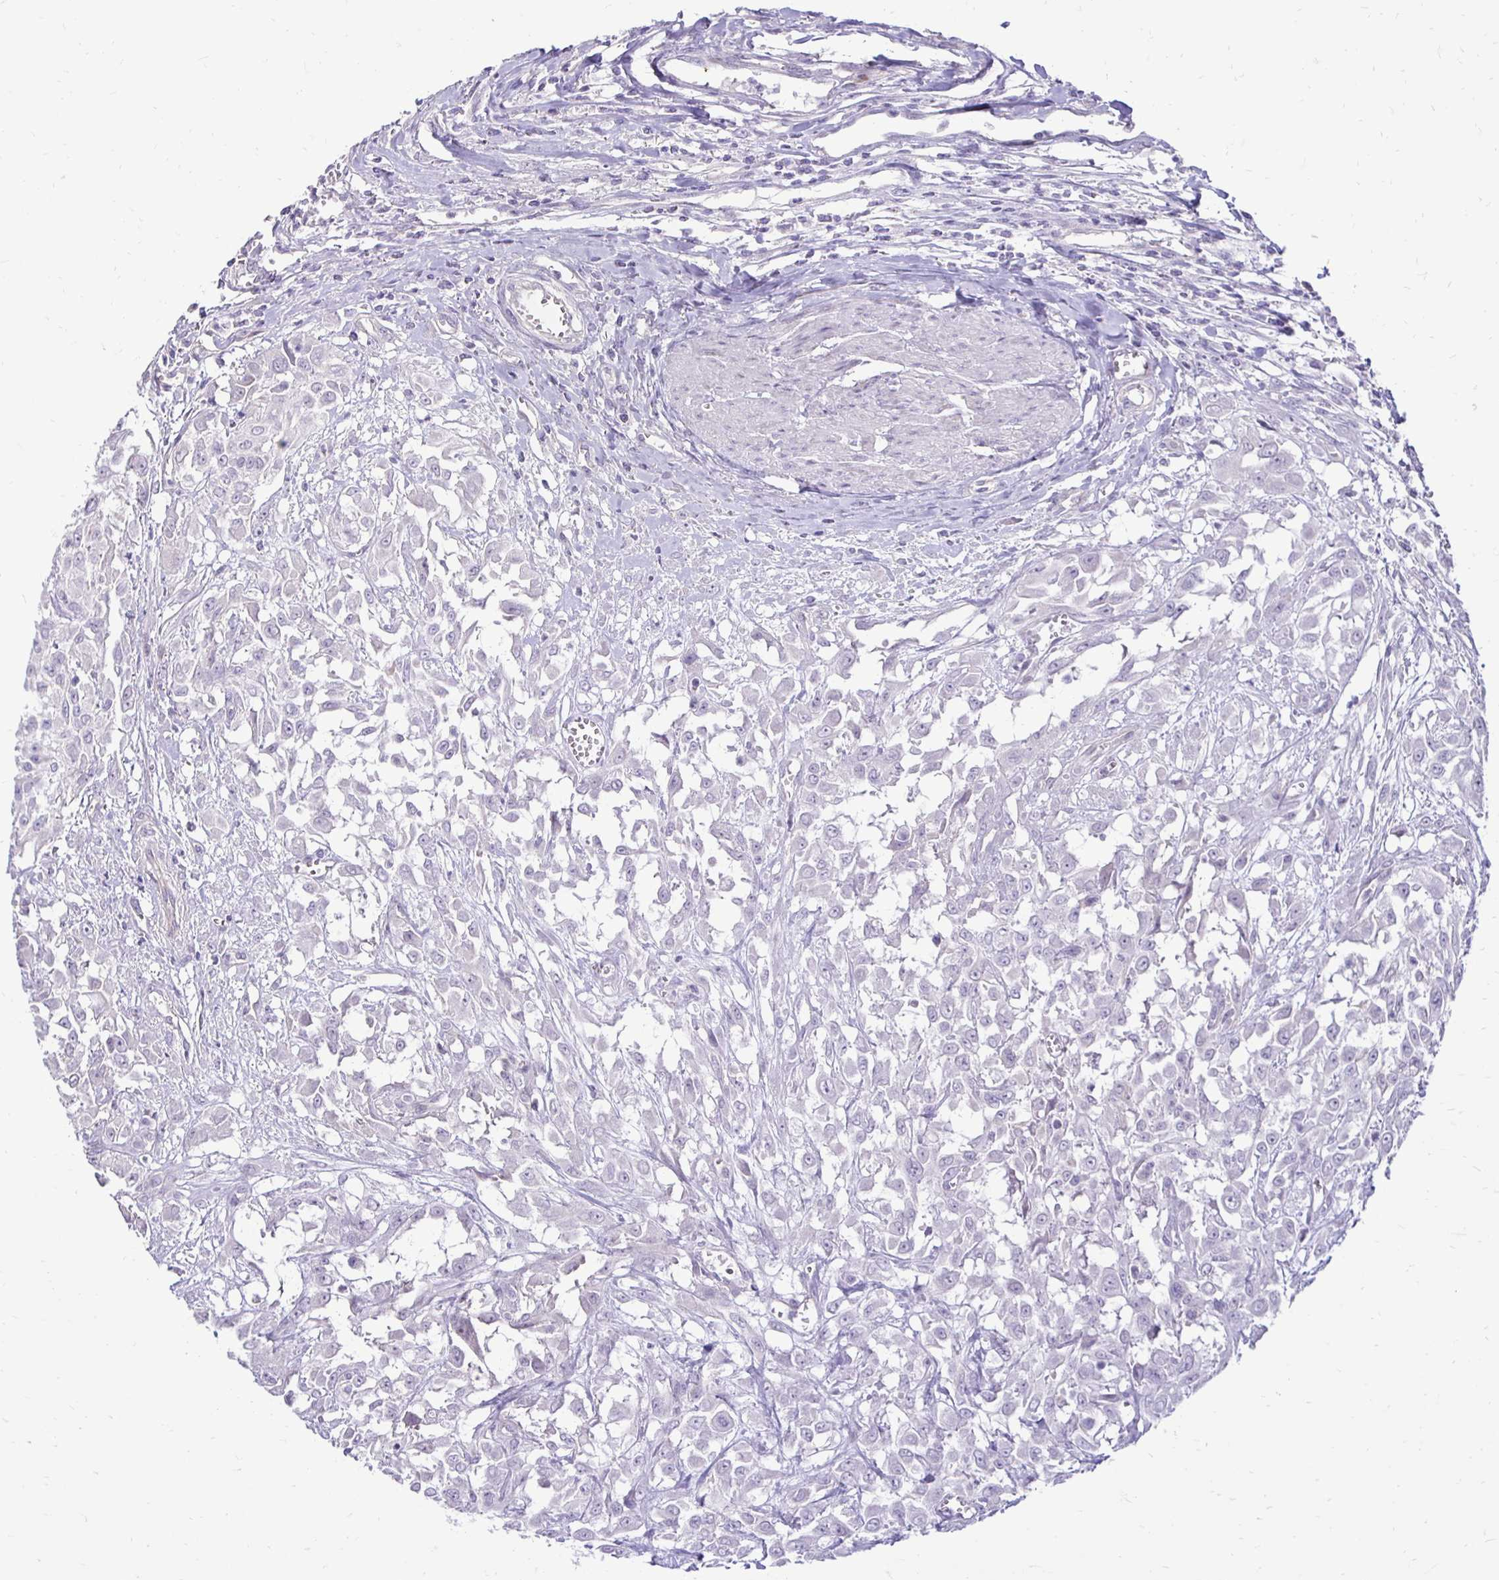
{"staining": {"intensity": "negative", "quantity": "none", "location": "none"}, "tissue": "urothelial cancer", "cell_type": "Tumor cells", "image_type": "cancer", "snomed": [{"axis": "morphology", "description": "Urothelial carcinoma, High grade"}, {"axis": "topography", "description": "Urinary bladder"}], "caption": "A photomicrograph of human urothelial cancer is negative for staining in tumor cells.", "gene": "GAS2", "patient": {"sex": "male", "age": 57}}